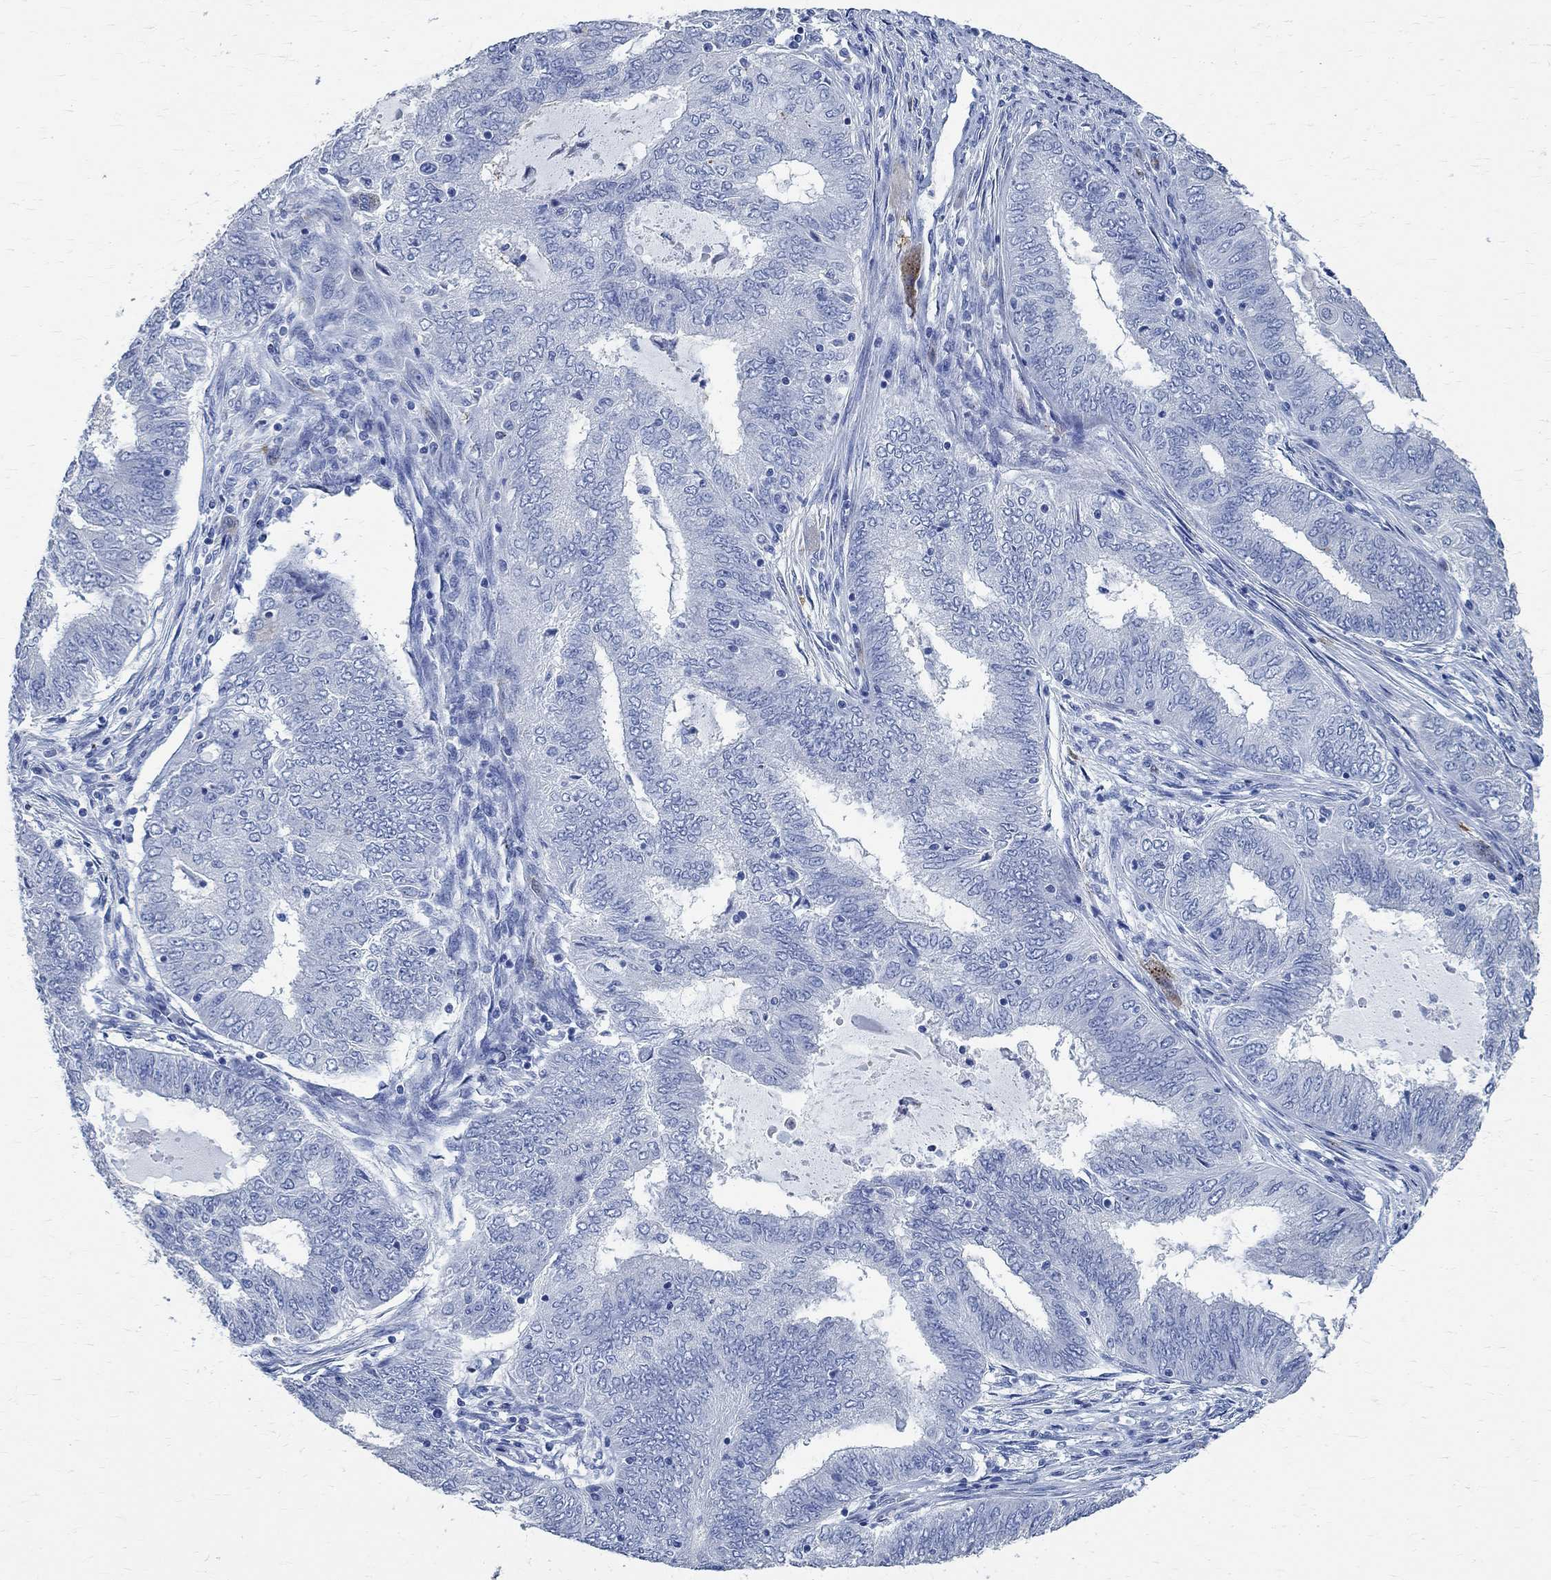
{"staining": {"intensity": "negative", "quantity": "none", "location": "none"}, "tissue": "endometrial cancer", "cell_type": "Tumor cells", "image_type": "cancer", "snomed": [{"axis": "morphology", "description": "Adenocarcinoma, NOS"}, {"axis": "topography", "description": "Endometrium"}], "caption": "Tumor cells are negative for brown protein staining in endometrial adenocarcinoma. (DAB (3,3'-diaminobenzidine) immunohistochemistry visualized using brightfield microscopy, high magnification).", "gene": "TMEM221", "patient": {"sex": "female", "age": 62}}